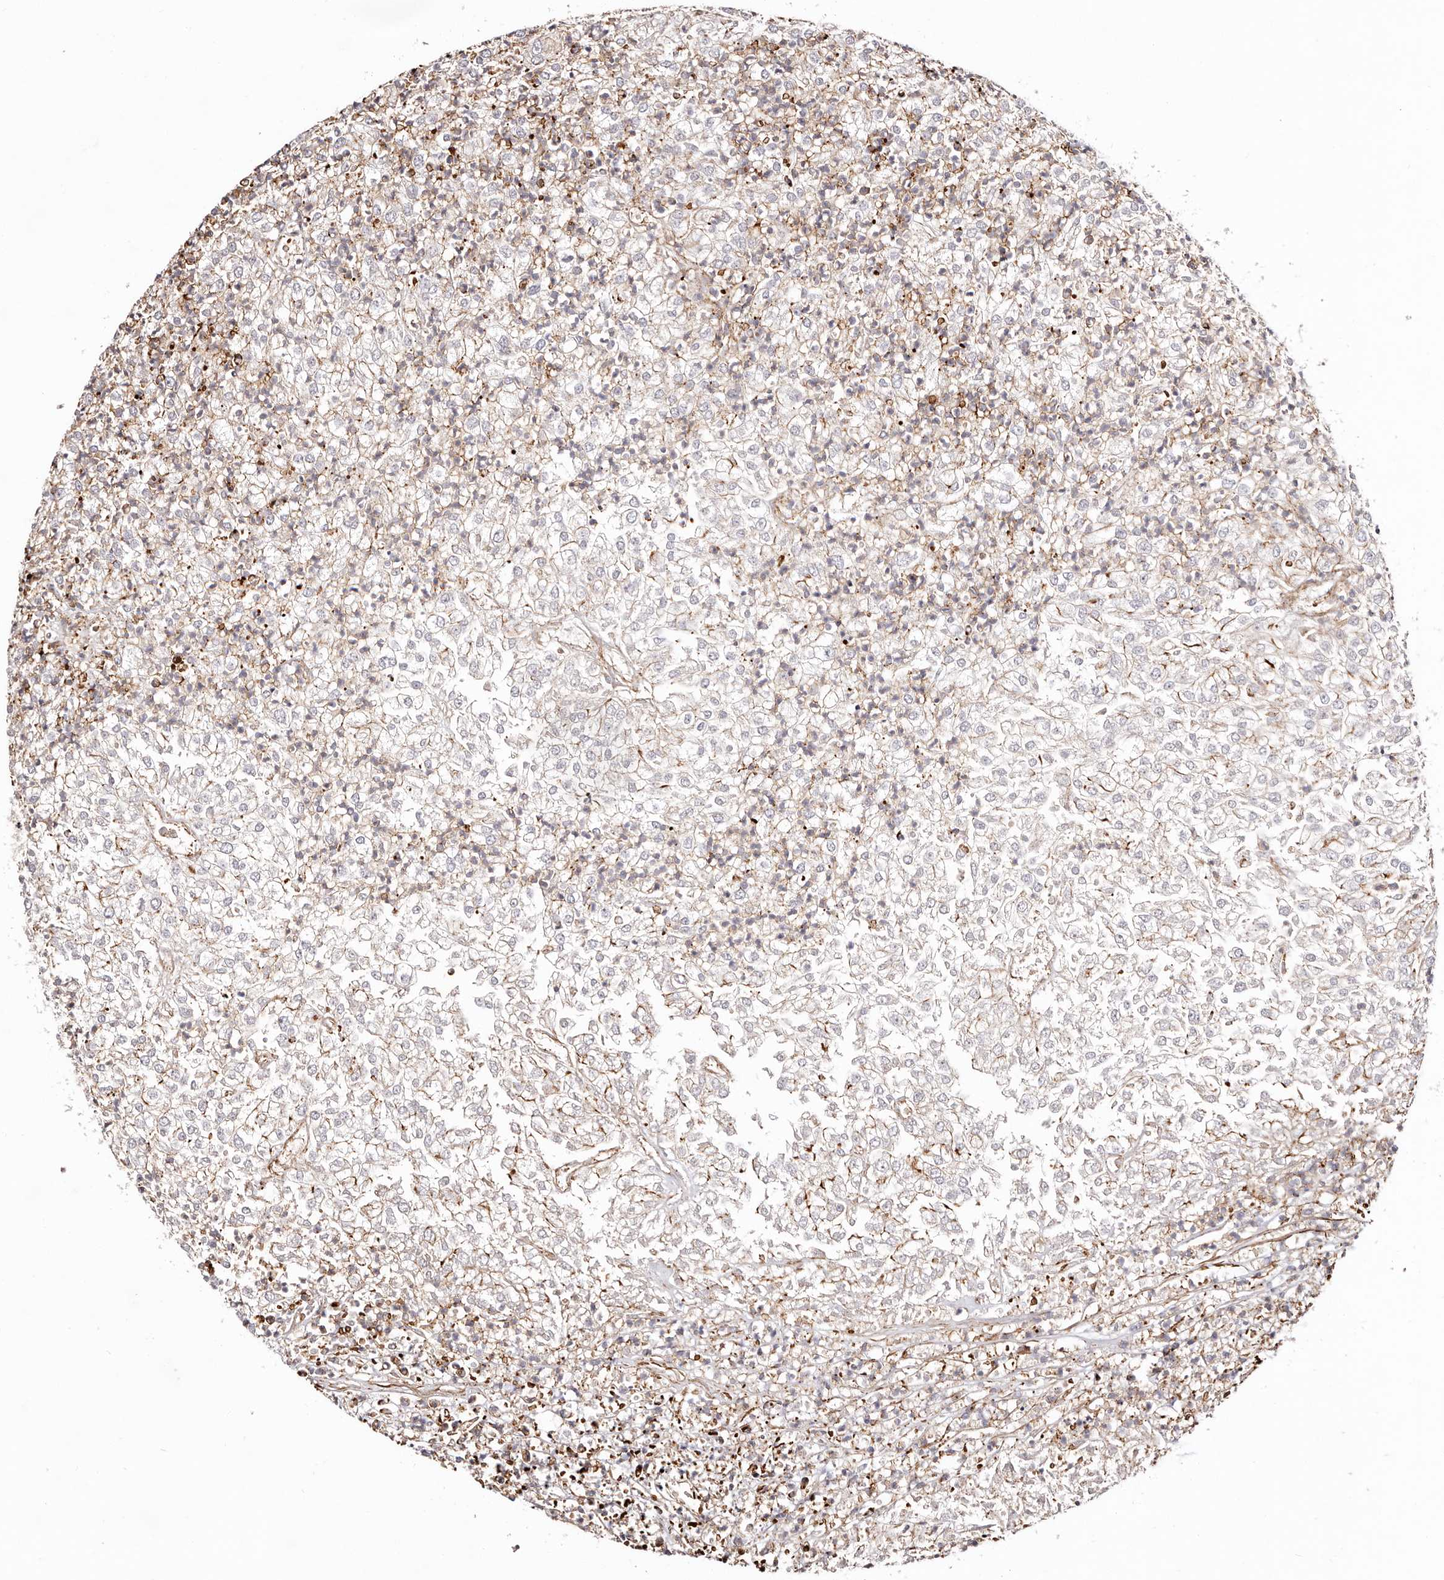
{"staining": {"intensity": "weak", "quantity": "<25%", "location": "cytoplasmic/membranous"}, "tissue": "renal cancer", "cell_type": "Tumor cells", "image_type": "cancer", "snomed": [{"axis": "morphology", "description": "Adenocarcinoma, NOS"}, {"axis": "topography", "description": "Kidney"}], "caption": "Tumor cells show no significant positivity in renal cancer (adenocarcinoma).", "gene": "PTPN22", "patient": {"sex": "female", "age": 54}}